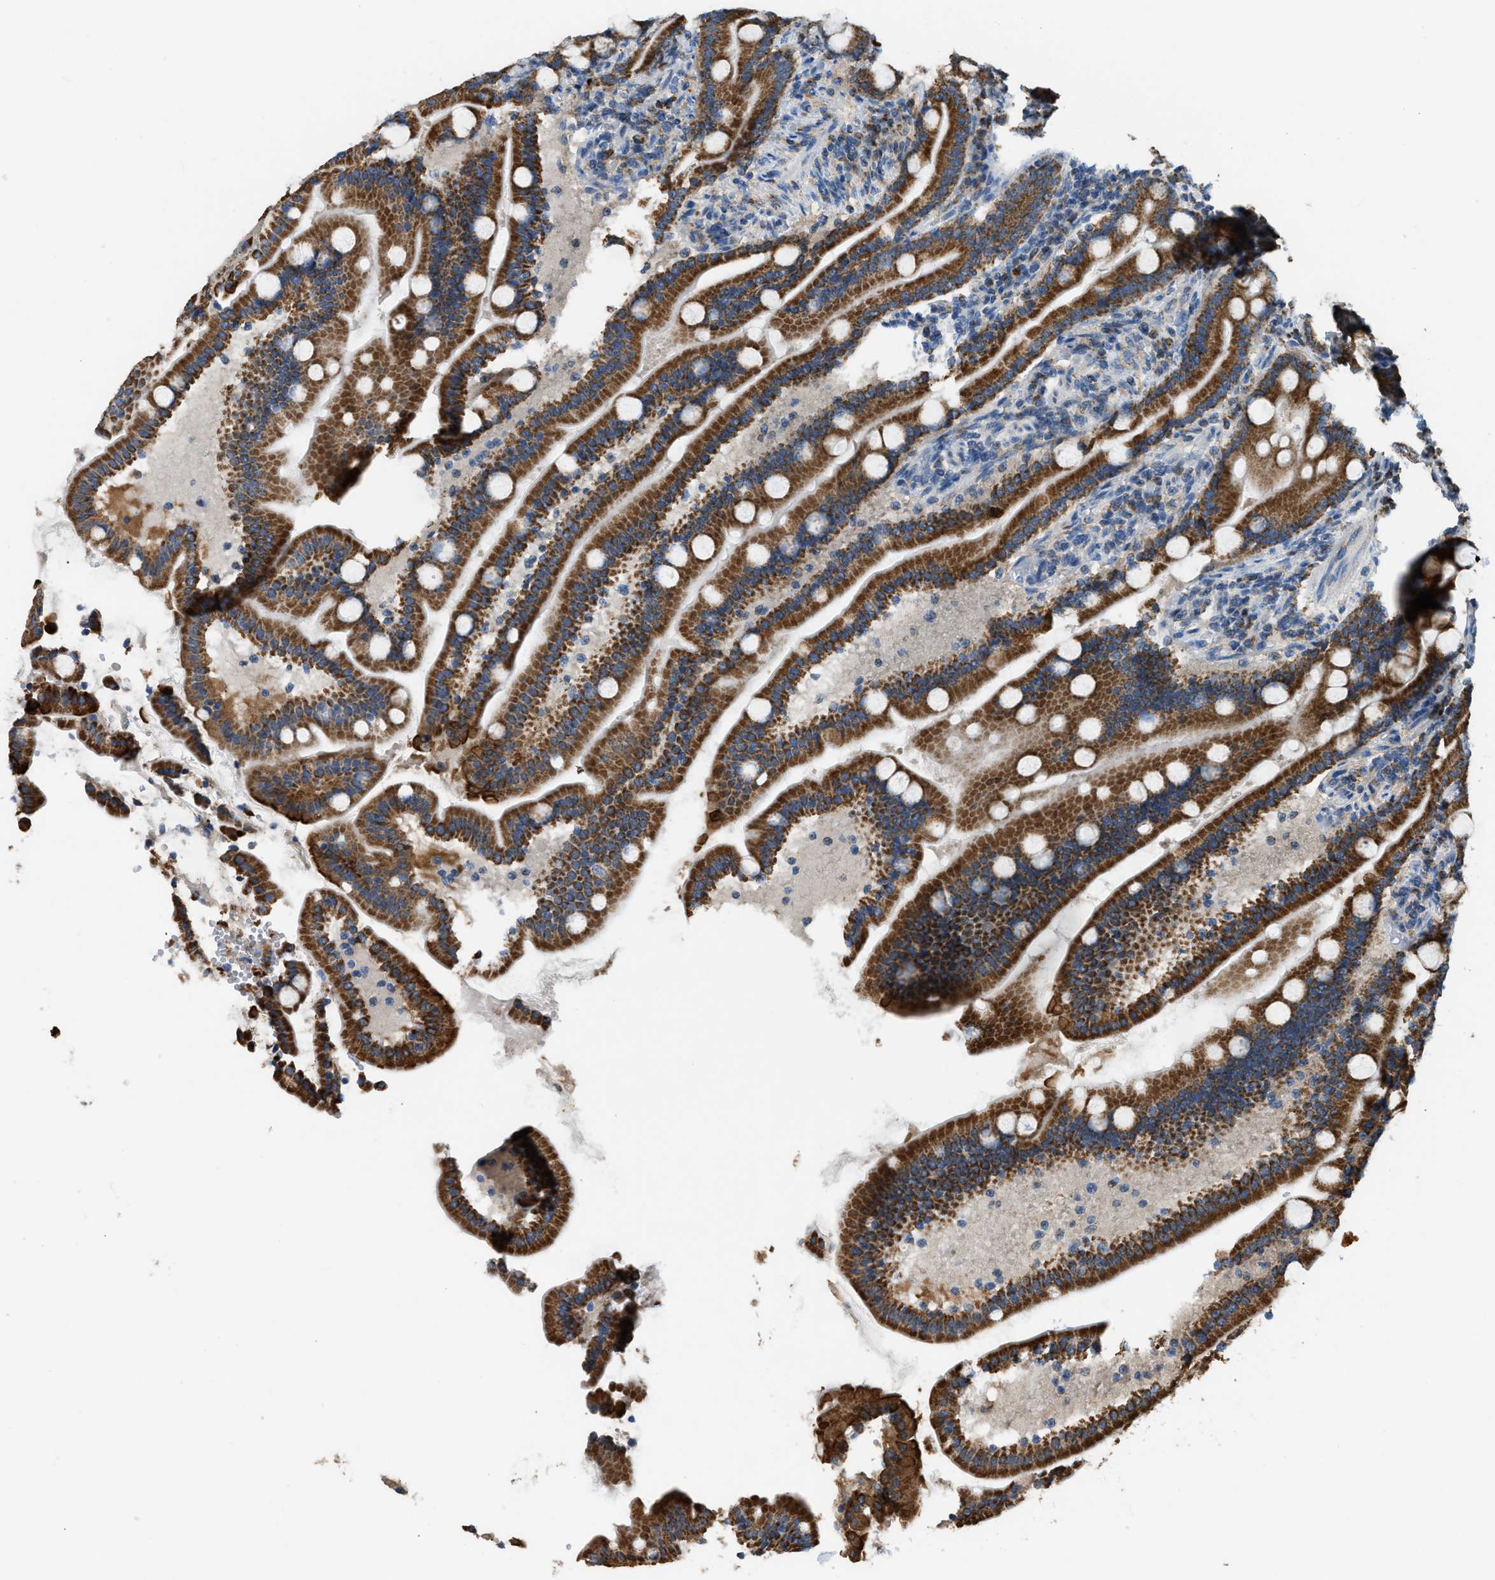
{"staining": {"intensity": "strong", "quantity": ">75%", "location": "cytoplasmic/membranous"}, "tissue": "duodenum", "cell_type": "Glandular cells", "image_type": "normal", "snomed": [{"axis": "morphology", "description": "Normal tissue, NOS"}, {"axis": "topography", "description": "Duodenum"}], "caption": "Unremarkable duodenum reveals strong cytoplasmic/membranous positivity in approximately >75% of glandular cells, visualized by immunohistochemistry.", "gene": "ETFB", "patient": {"sex": "male", "age": 54}}